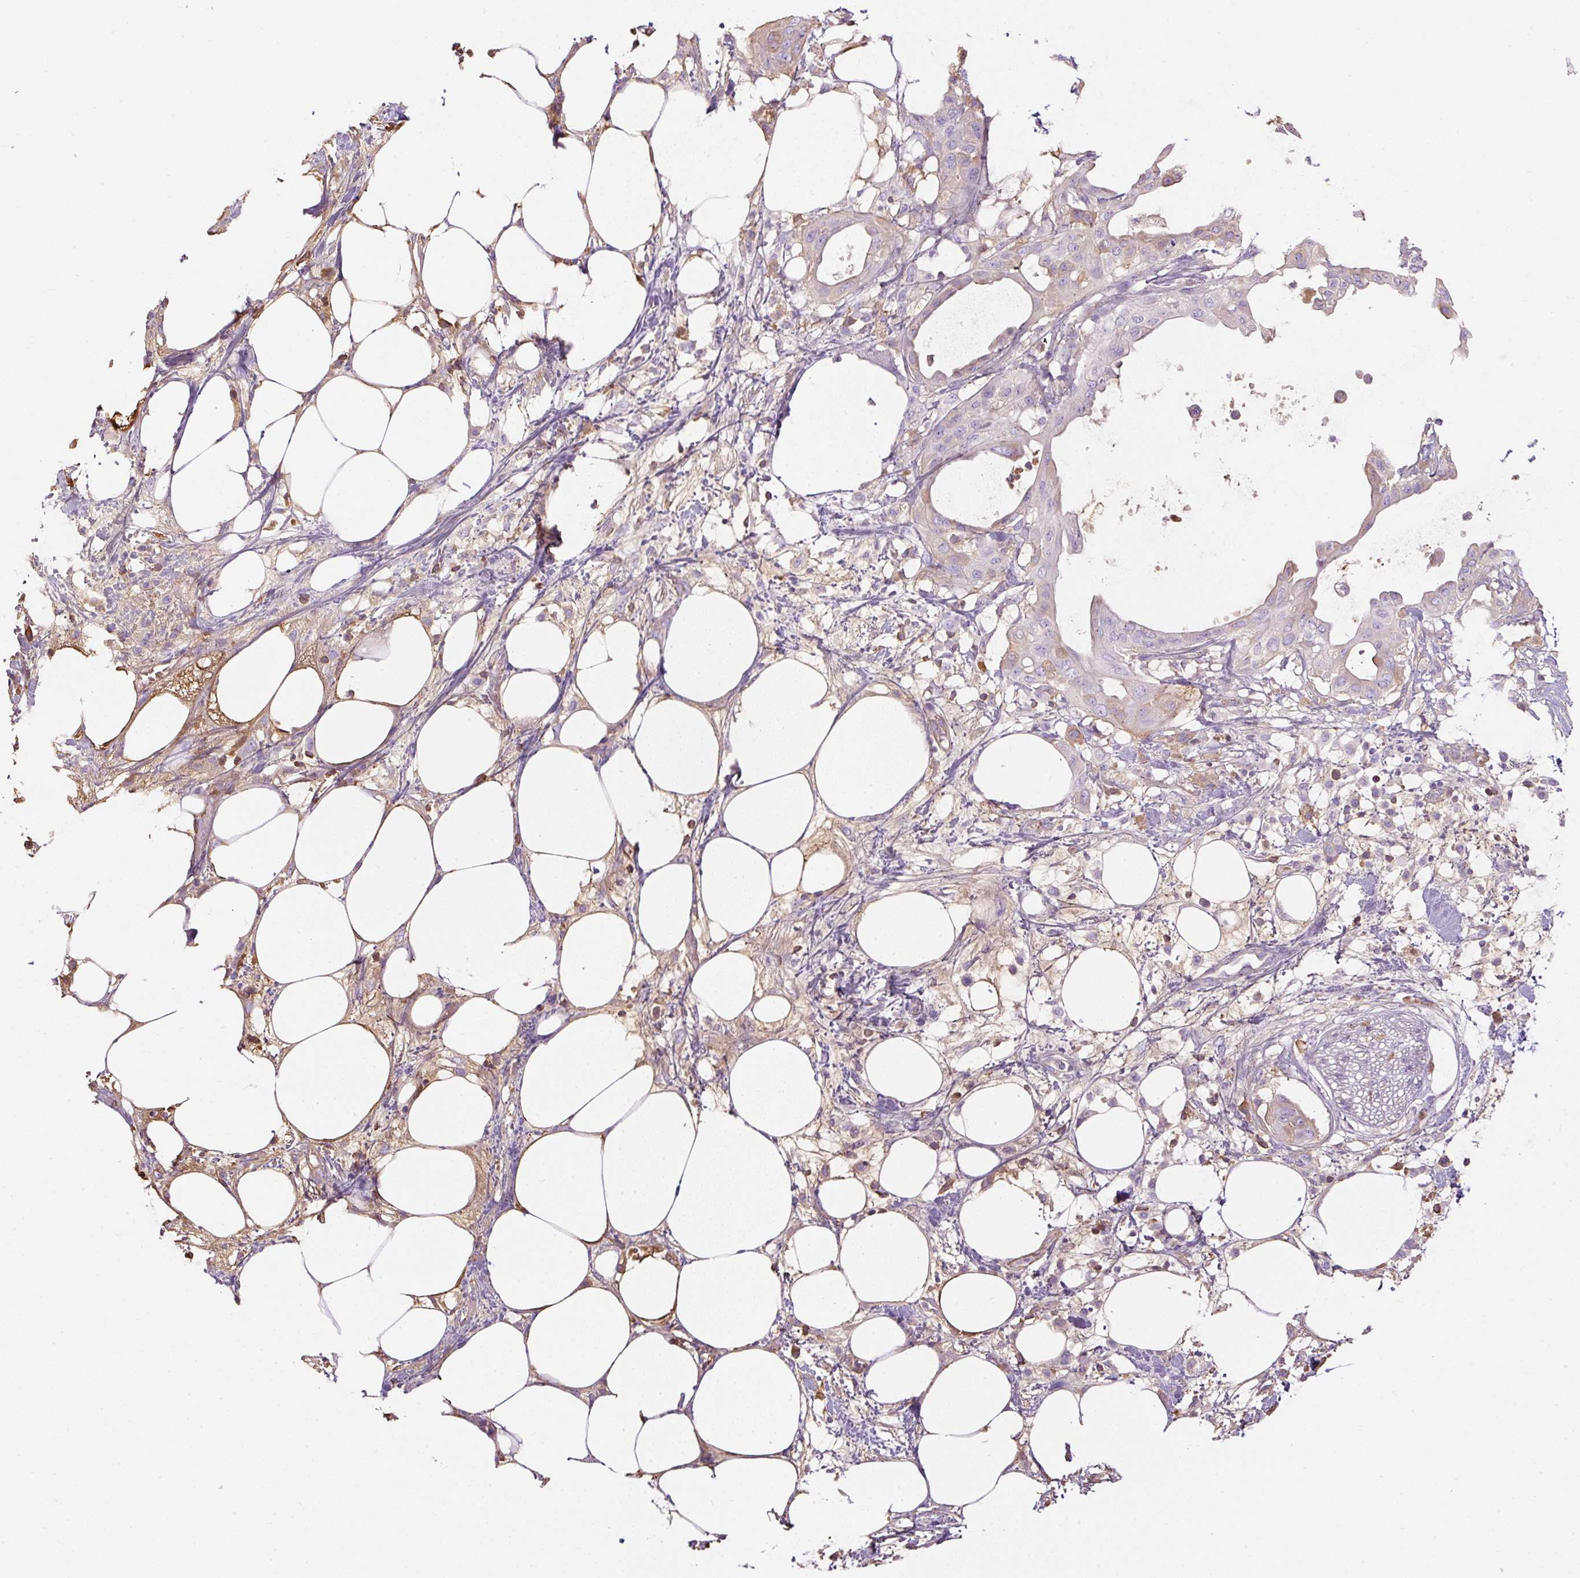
{"staining": {"intensity": "weak", "quantity": "<25%", "location": "cytoplasmic/membranous"}, "tissue": "pancreatic cancer", "cell_type": "Tumor cells", "image_type": "cancer", "snomed": [{"axis": "morphology", "description": "Adenocarcinoma, NOS"}, {"axis": "topography", "description": "Pancreas"}], "caption": "Image shows no protein positivity in tumor cells of pancreatic cancer (adenocarcinoma) tissue.", "gene": "APOA1", "patient": {"sex": "male", "age": 68}}